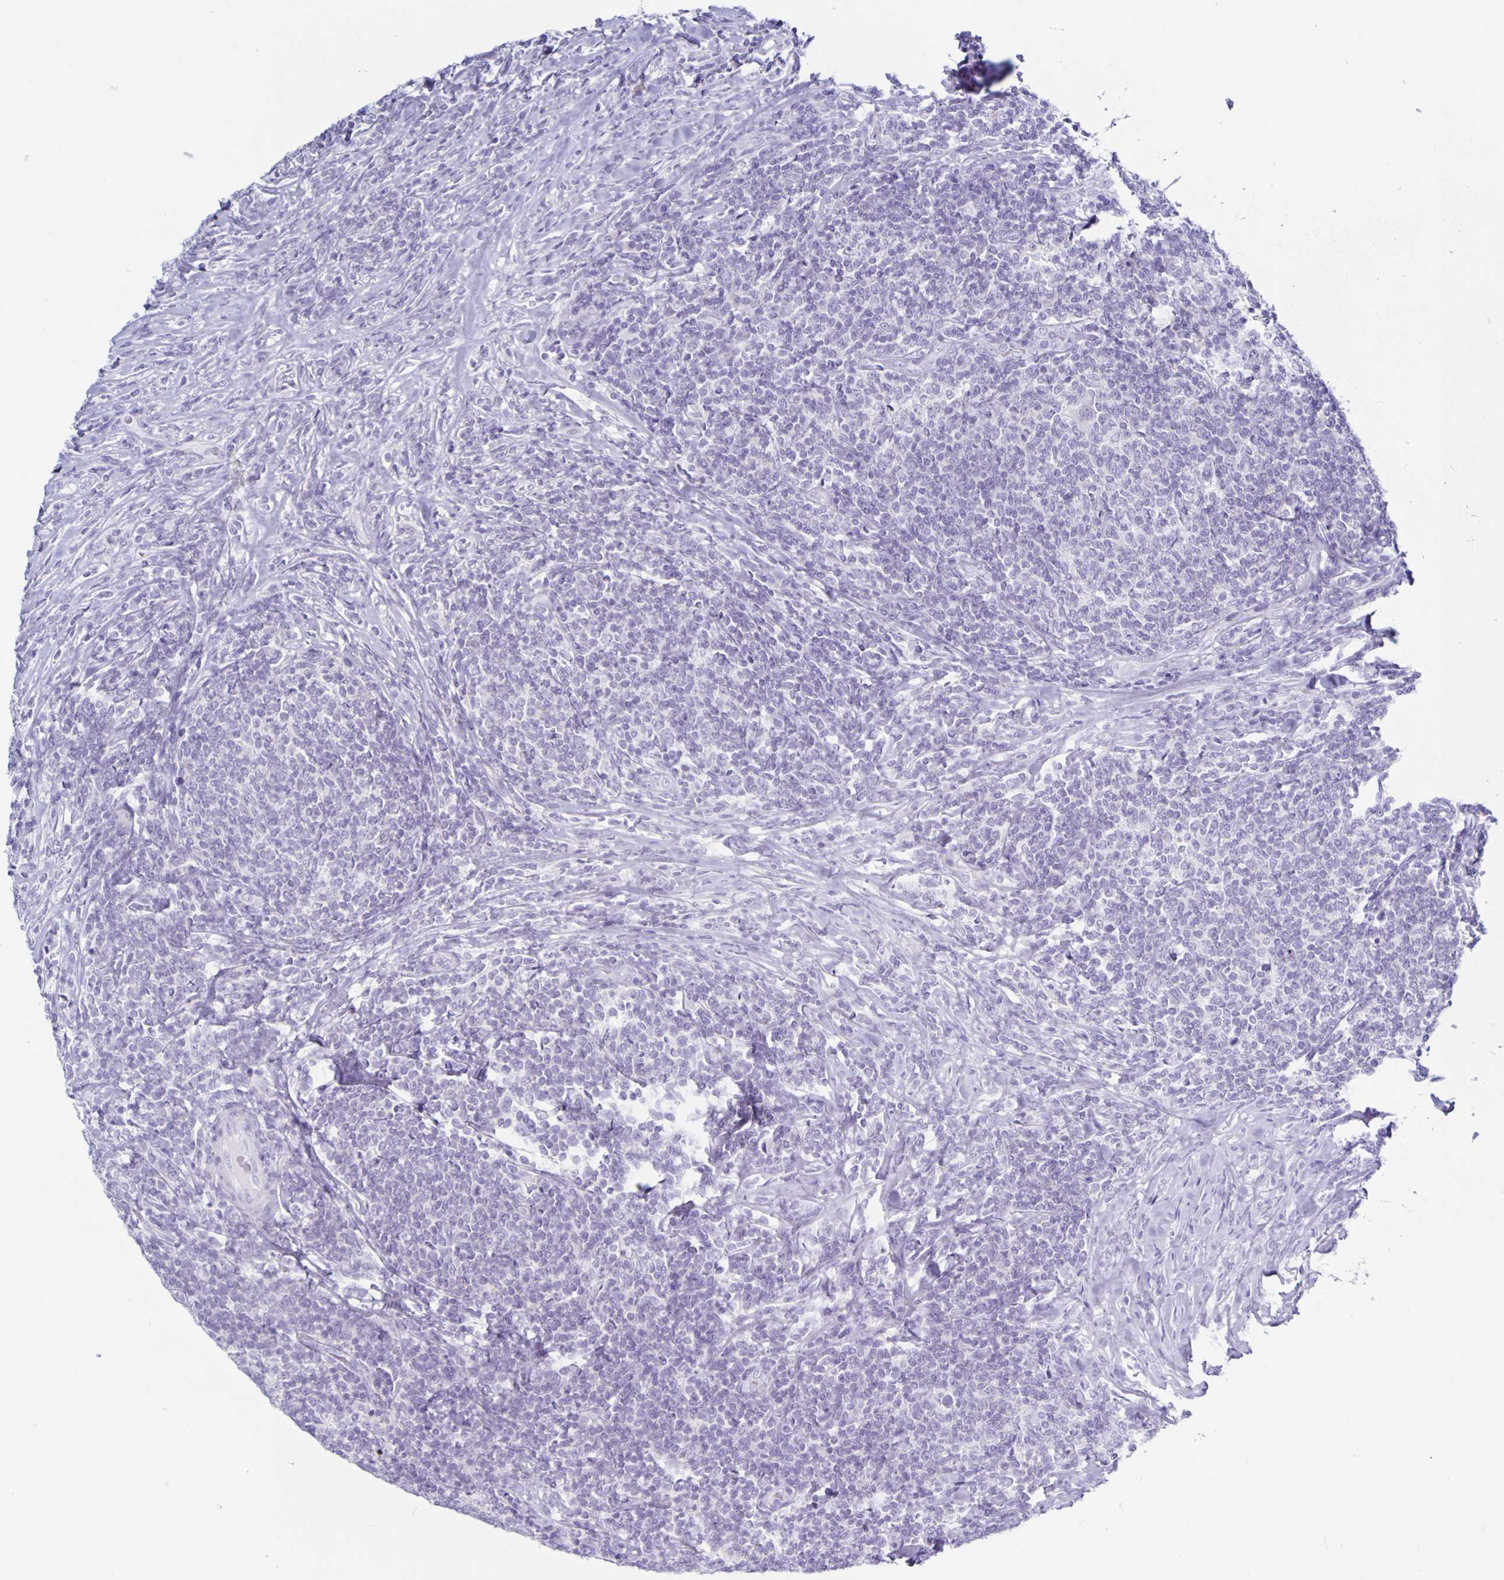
{"staining": {"intensity": "negative", "quantity": "none", "location": "none"}, "tissue": "lymphoma", "cell_type": "Tumor cells", "image_type": "cancer", "snomed": [{"axis": "morphology", "description": "Malignant lymphoma, non-Hodgkin's type, Low grade"}, {"axis": "topography", "description": "Lymph node"}], "caption": "Tumor cells are negative for brown protein staining in malignant lymphoma, non-Hodgkin's type (low-grade). Brightfield microscopy of IHC stained with DAB (brown) and hematoxylin (blue), captured at high magnification.", "gene": "CT45A5", "patient": {"sex": "male", "age": 52}}